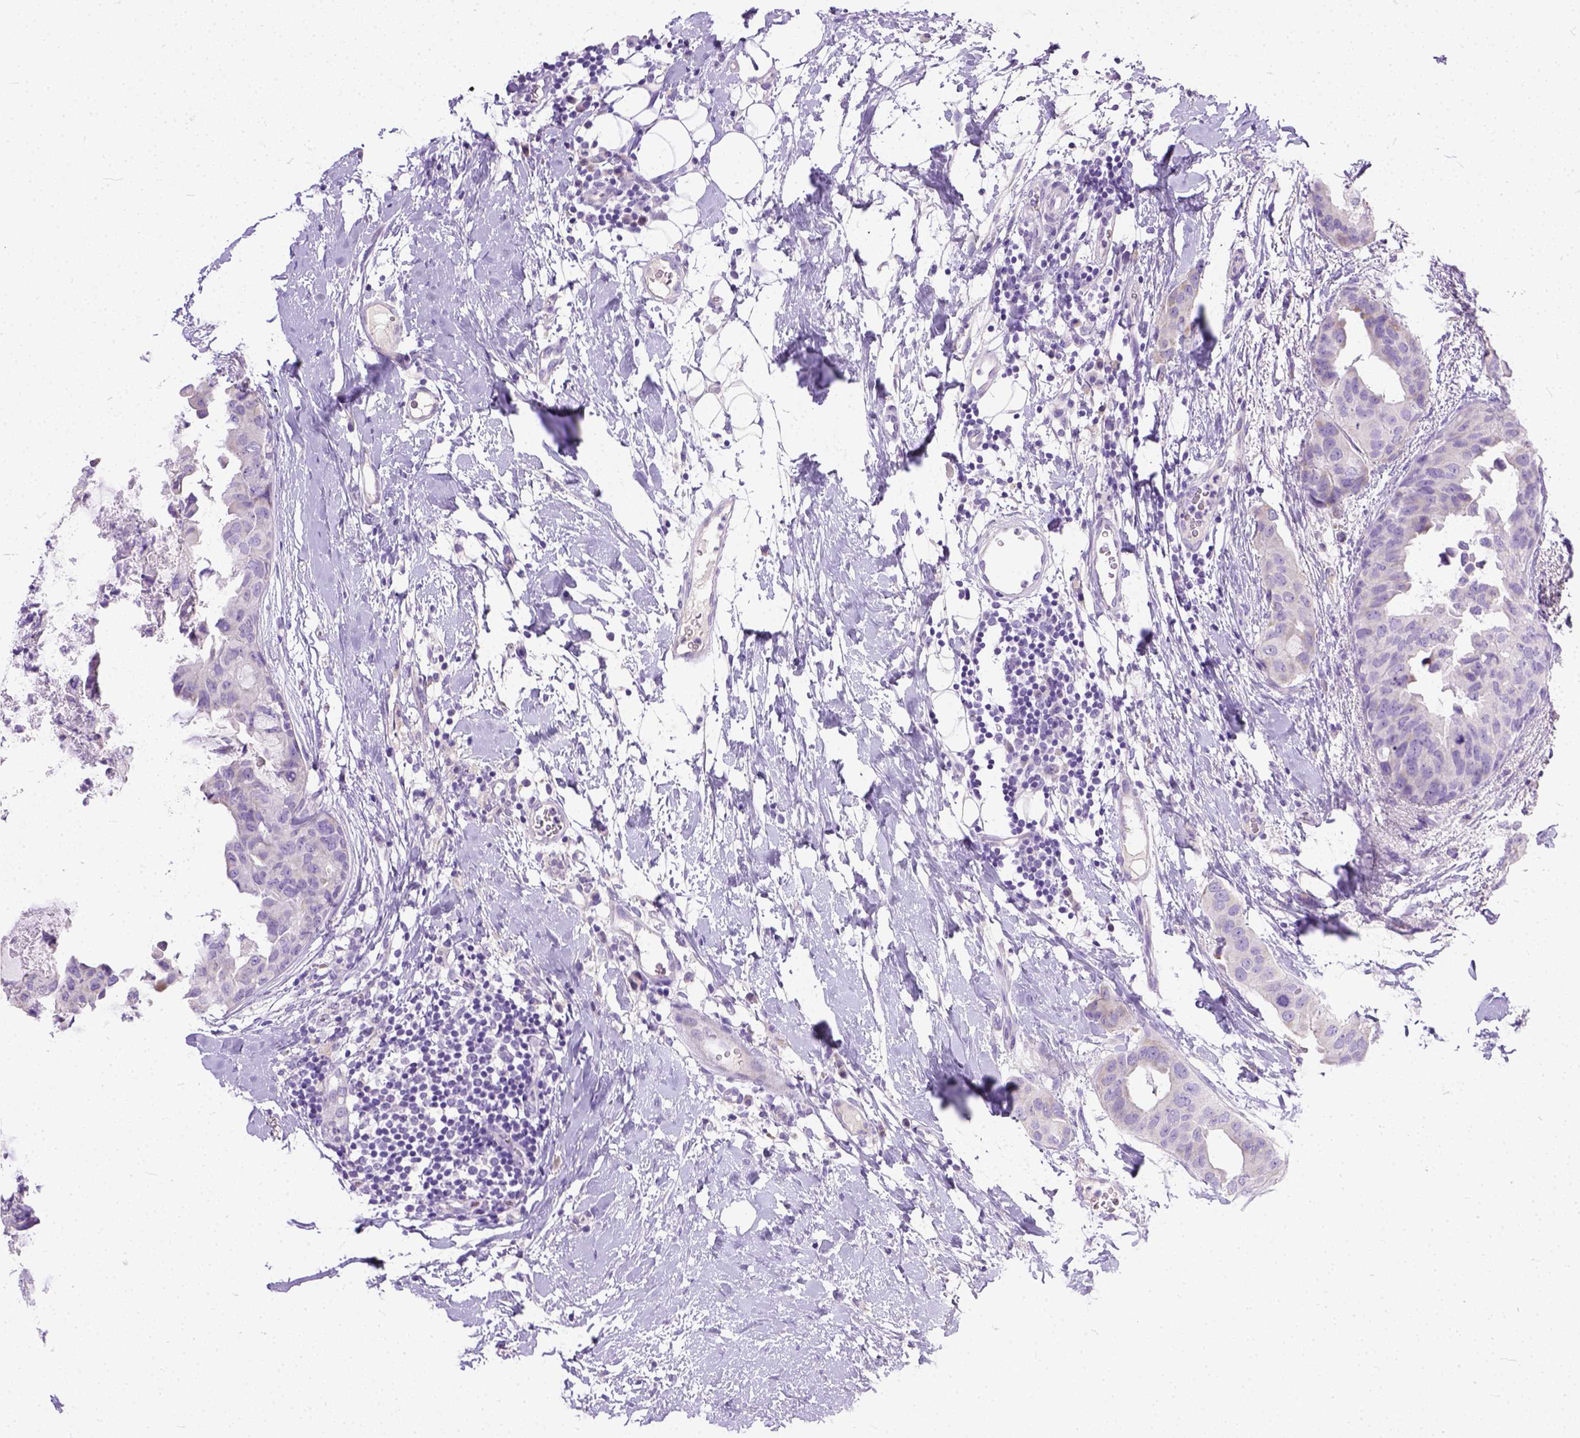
{"staining": {"intensity": "negative", "quantity": "none", "location": "none"}, "tissue": "breast cancer", "cell_type": "Tumor cells", "image_type": "cancer", "snomed": [{"axis": "morphology", "description": "Normal tissue, NOS"}, {"axis": "morphology", "description": "Duct carcinoma"}, {"axis": "topography", "description": "Breast"}], "caption": "IHC of human breast cancer (intraductal carcinoma) shows no expression in tumor cells.", "gene": "PLK5", "patient": {"sex": "female", "age": 40}}